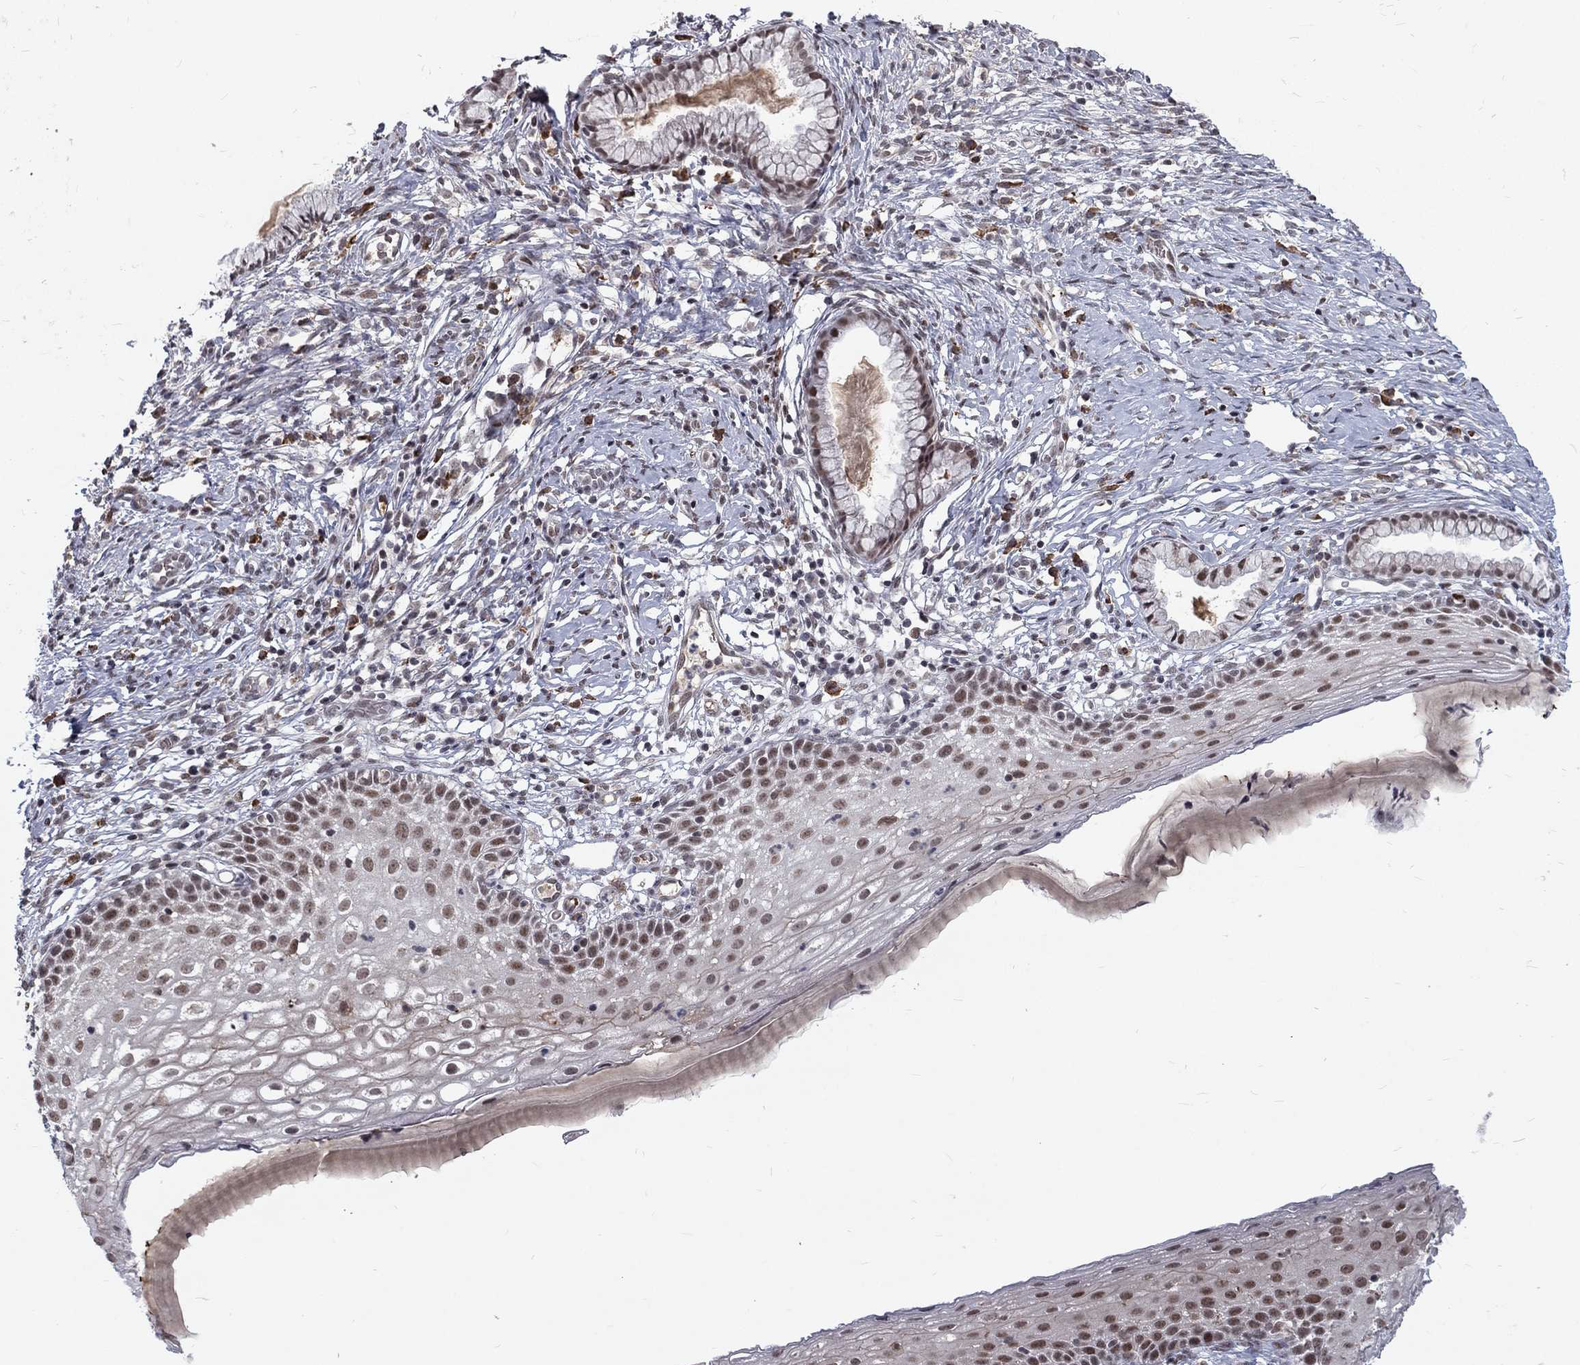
{"staining": {"intensity": "moderate", "quantity": "25%-75%", "location": "nuclear"}, "tissue": "cervix", "cell_type": "Glandular cells", "image_type": "normal", "snomed": [{"axis": "morphology", "description": "Normal tissue, NOS"}, {"axis": "topography", "description": "Cervix"}], "caption": "An immunohistochemistry (IHC) photomicrograph of benign tissue is shown. Protein staining in brown shows moderate nuclear positivity in cervix within glandular cells. The protein of interest is shown in brown color, while the nuclei are stained blue.", "gene": "TCEAL1", "patient": {"sex": "female", "age": 39}}